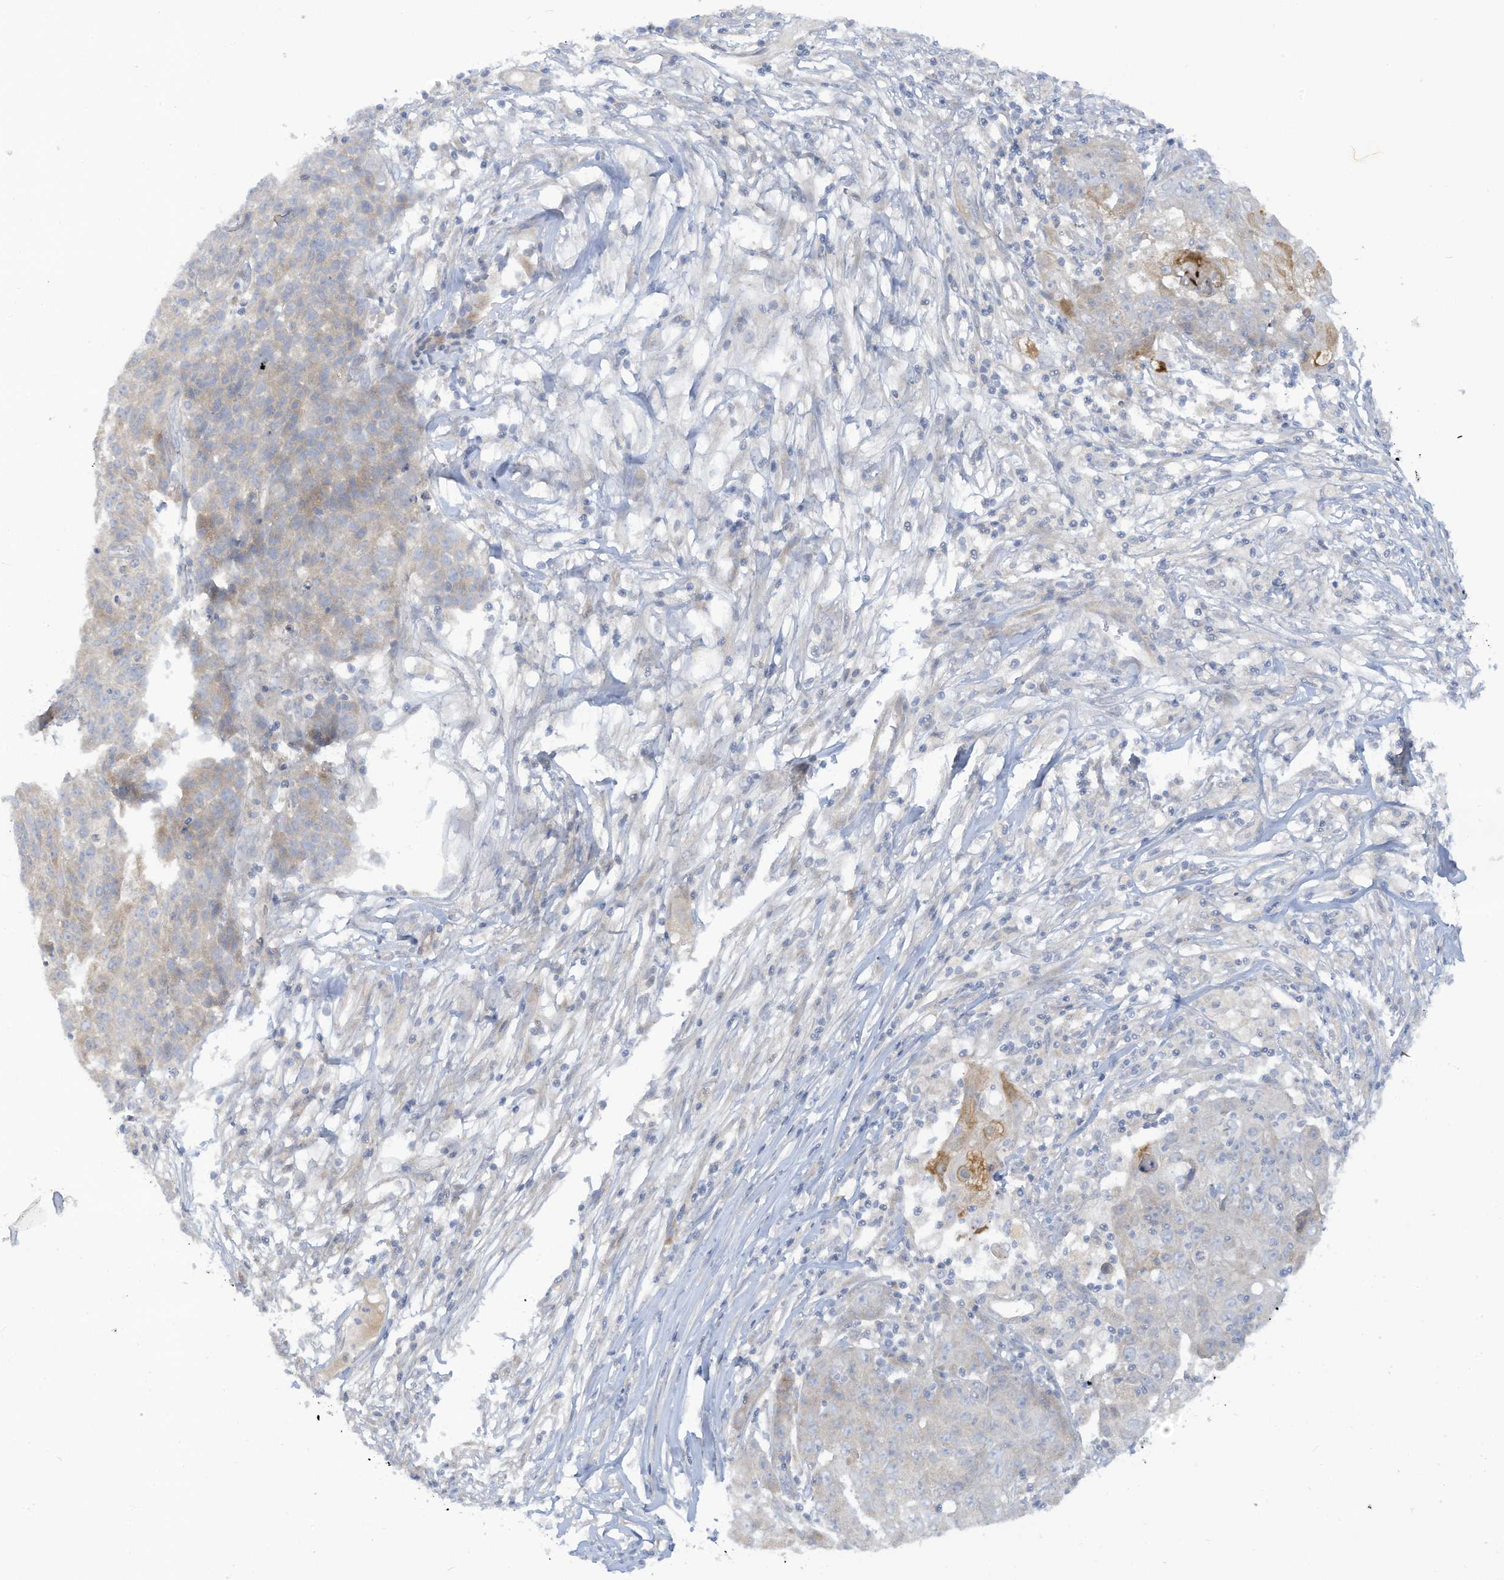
{"staining": {"intensity": "negative", "quantity": "none", "location": "none"}, "tissue": "ovarian cancer", "cell_type": "Tumor cells", "image_type": "cancer", "snomed": [{"axis": "morphology", "description": "Carcinoma, endometroid"}, {"axis": "topography", "description": "Ovary"}], "caption": "Immunohistochemistry (IHC) of ovarian endometroid carcinoma displays no expression in tumor cells.", "gene": "LRRN2", "patient": {"sex": "female", "age": 42}}